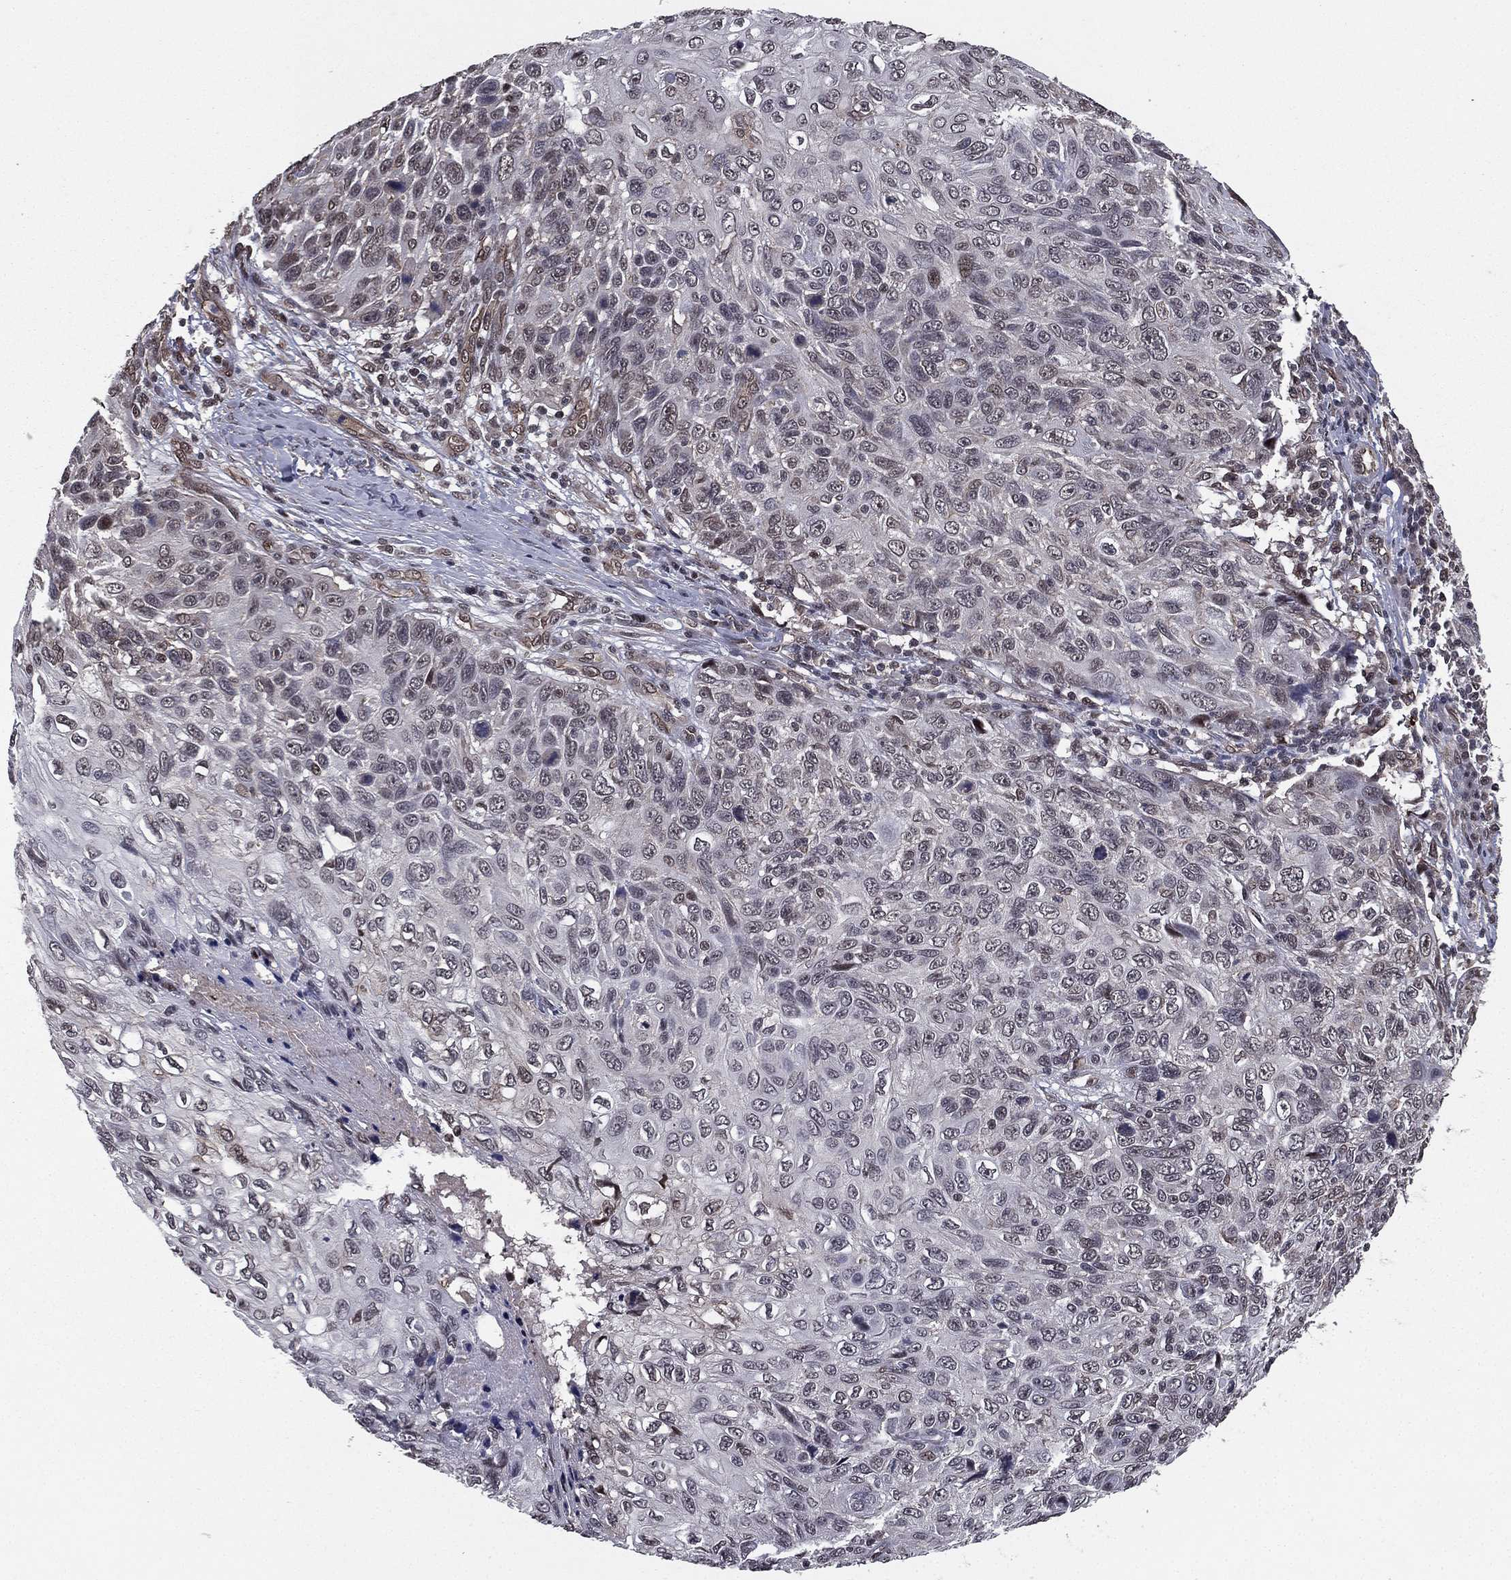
{"staining": {"intensity": "negative", "quantity": "none", "location": "none"}, "tissue": "skin cancer", "cell_type": "Tumor cells", "image_type": "cancer", "snomed": [{"axis": "morphology", "description": "Squamous cell carcinoma, NOS"}, {"axis": "topography", "description": "Skin"}], "caption": "The histopathology image displays no significant expression in tumor cells of skin cancer.", "gene": "RARB", "patient": {"sex": "male", "age": 92}}